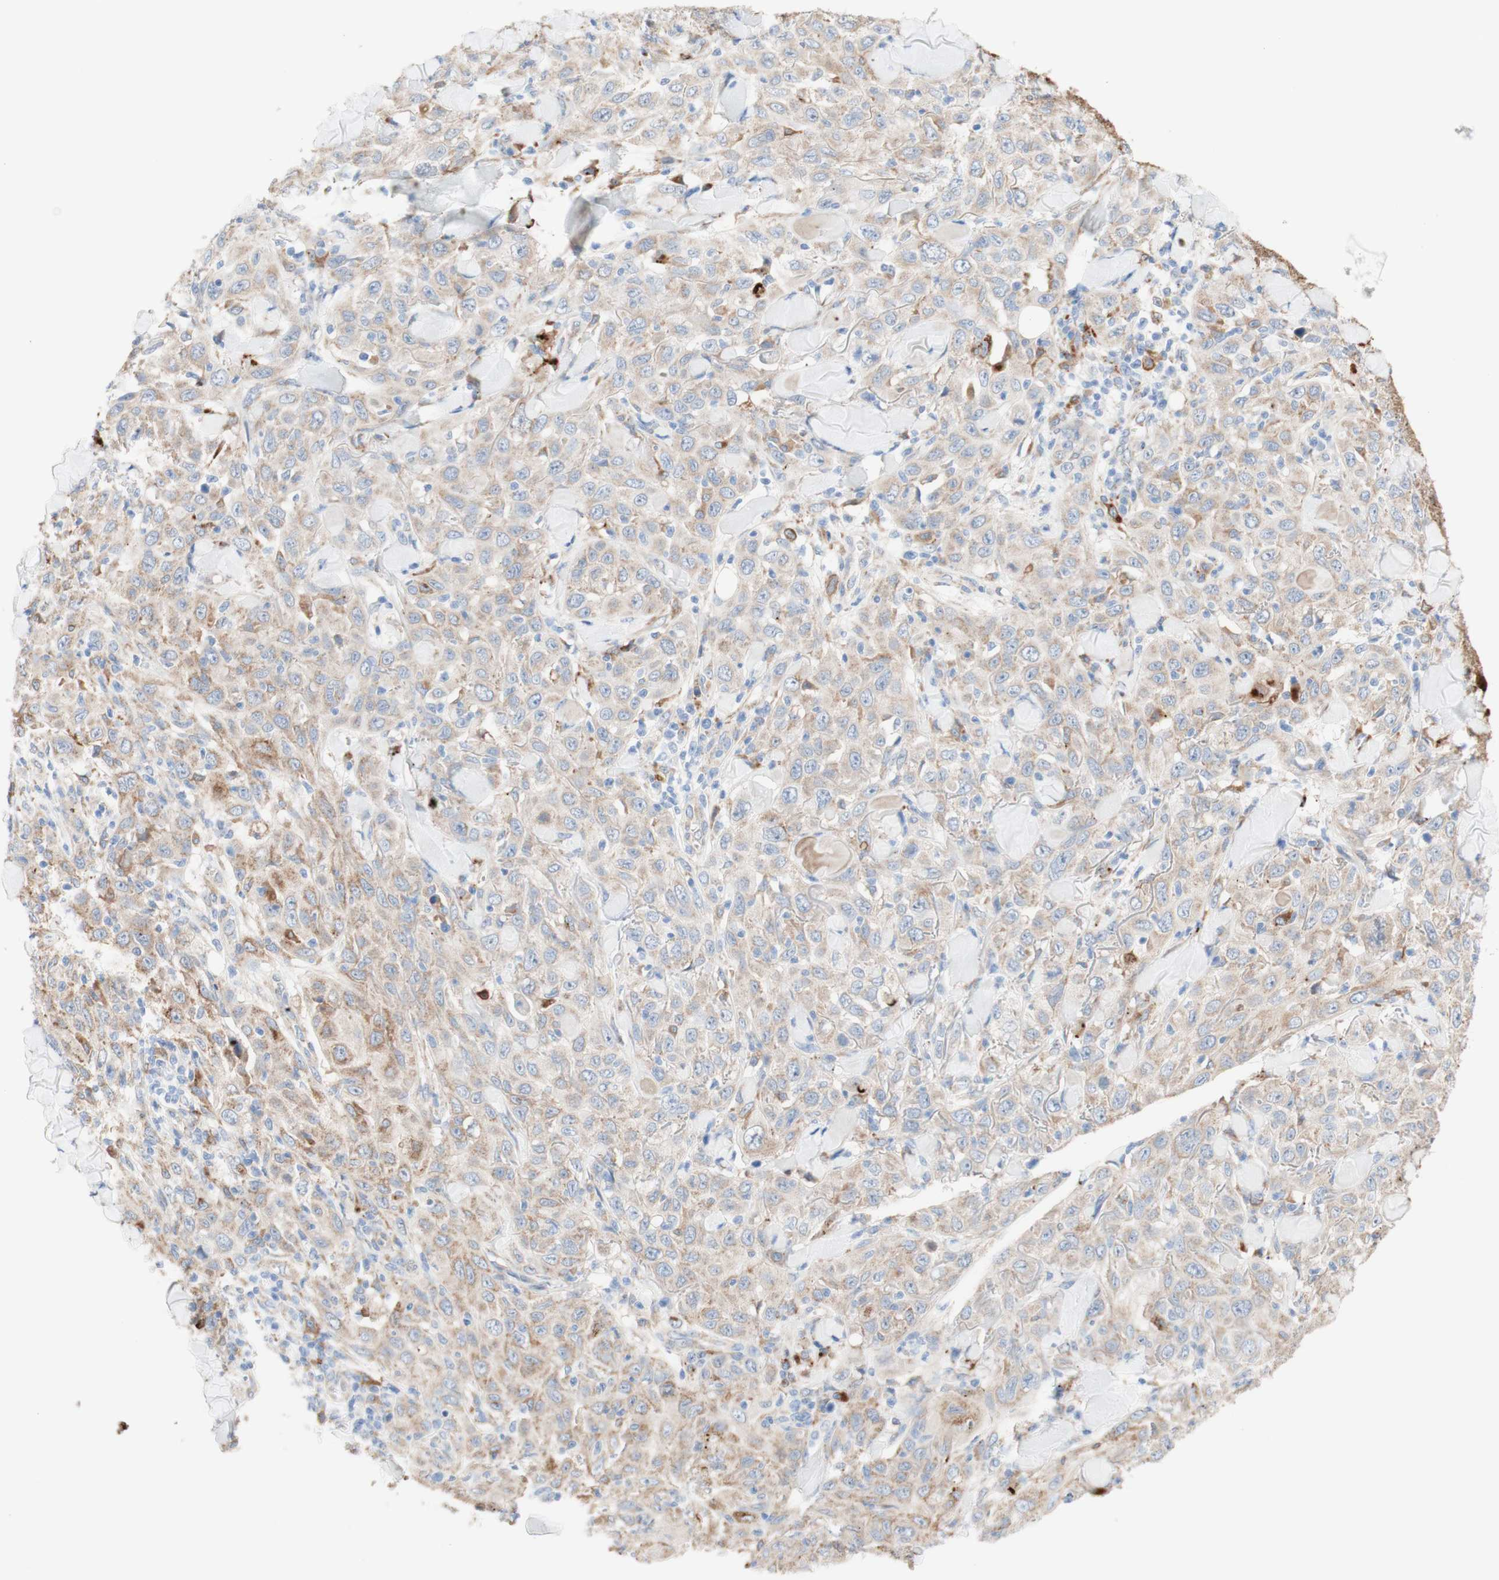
{"staining": {"intensity": "weak", "quantity": ">75%", "location": "cytoplasmic/membranous"}, "tissue": "skin cancer", "cell_type": "Tumor cells", "image_type": "cancer", "snomed": [{"axis": "morphology", "description": "Squamous cell carcinoma, NOS"}, {"axis": "topography", "description": "Skin"}], "caption": "Protein expression analysis of skin cancer (squamous cell carcinoma) demonstrates weak cytoplasmic/membranous expression in approximately >75% of tumor cells. (Stains: DAB (3,3'-diaminobenzidine) in brown, nuclei in blue, Microscopy: brightfield microscopy at high magnification).", "gene": "URB2", "patient": {"sex": "female", "age": 88}}